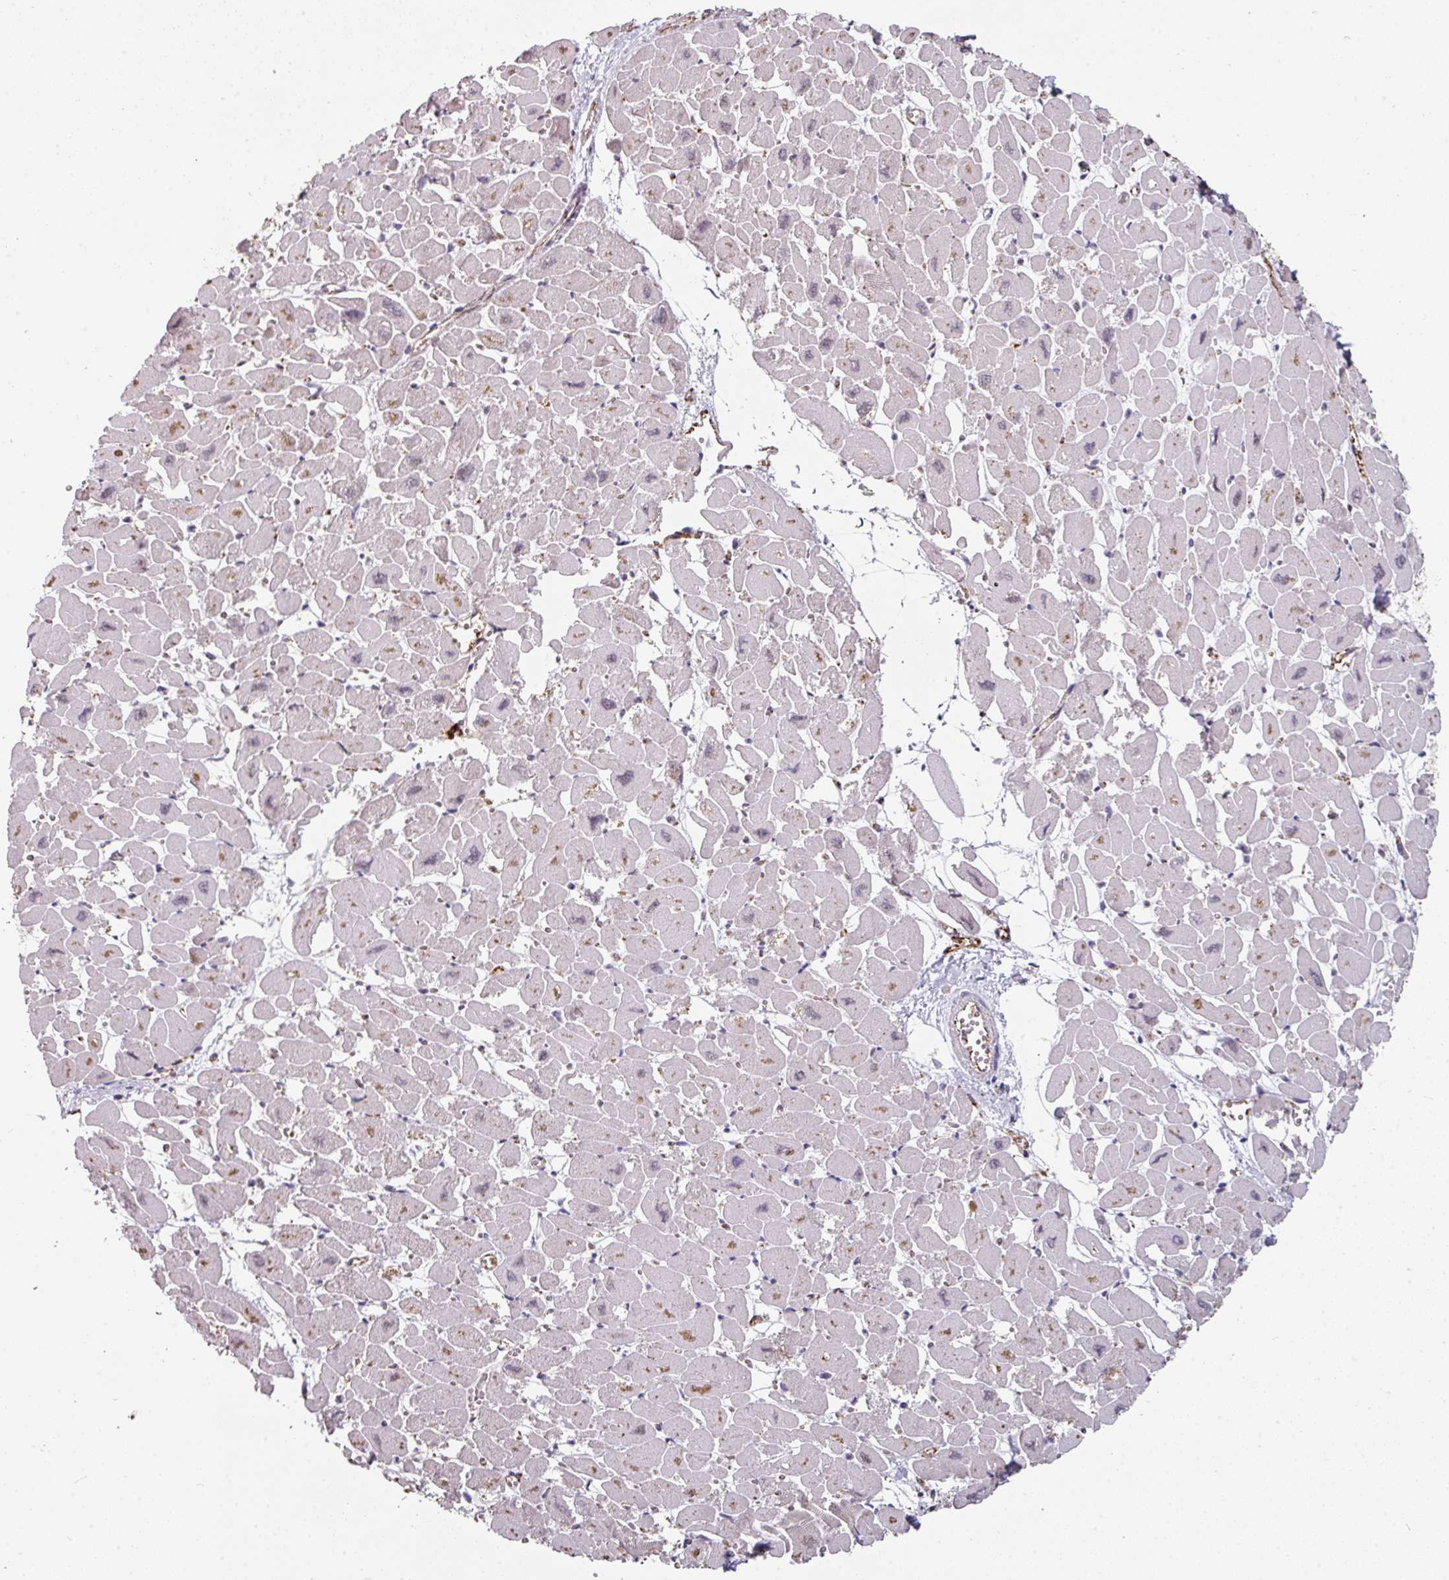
{"staining": {"intensity": "weak", "quantity": "<25%", "location": "cytoplasmic/membranous"}, "tissue": "heart muscle", "cell_type": "Cardiomyocytes", "image_type": "normal", "snomed": [{"axis": "morphology", "description": "Normal tissue, NOS"}, {"axis": "topography", "description": "Heart"}], "caption": "This is a histopathology image of IHC staining of benign heart muscle, which shows no expression in cardiomyocytes.", "gene": "SIDT2", "patient": {"sex": "male", "age": 54}}